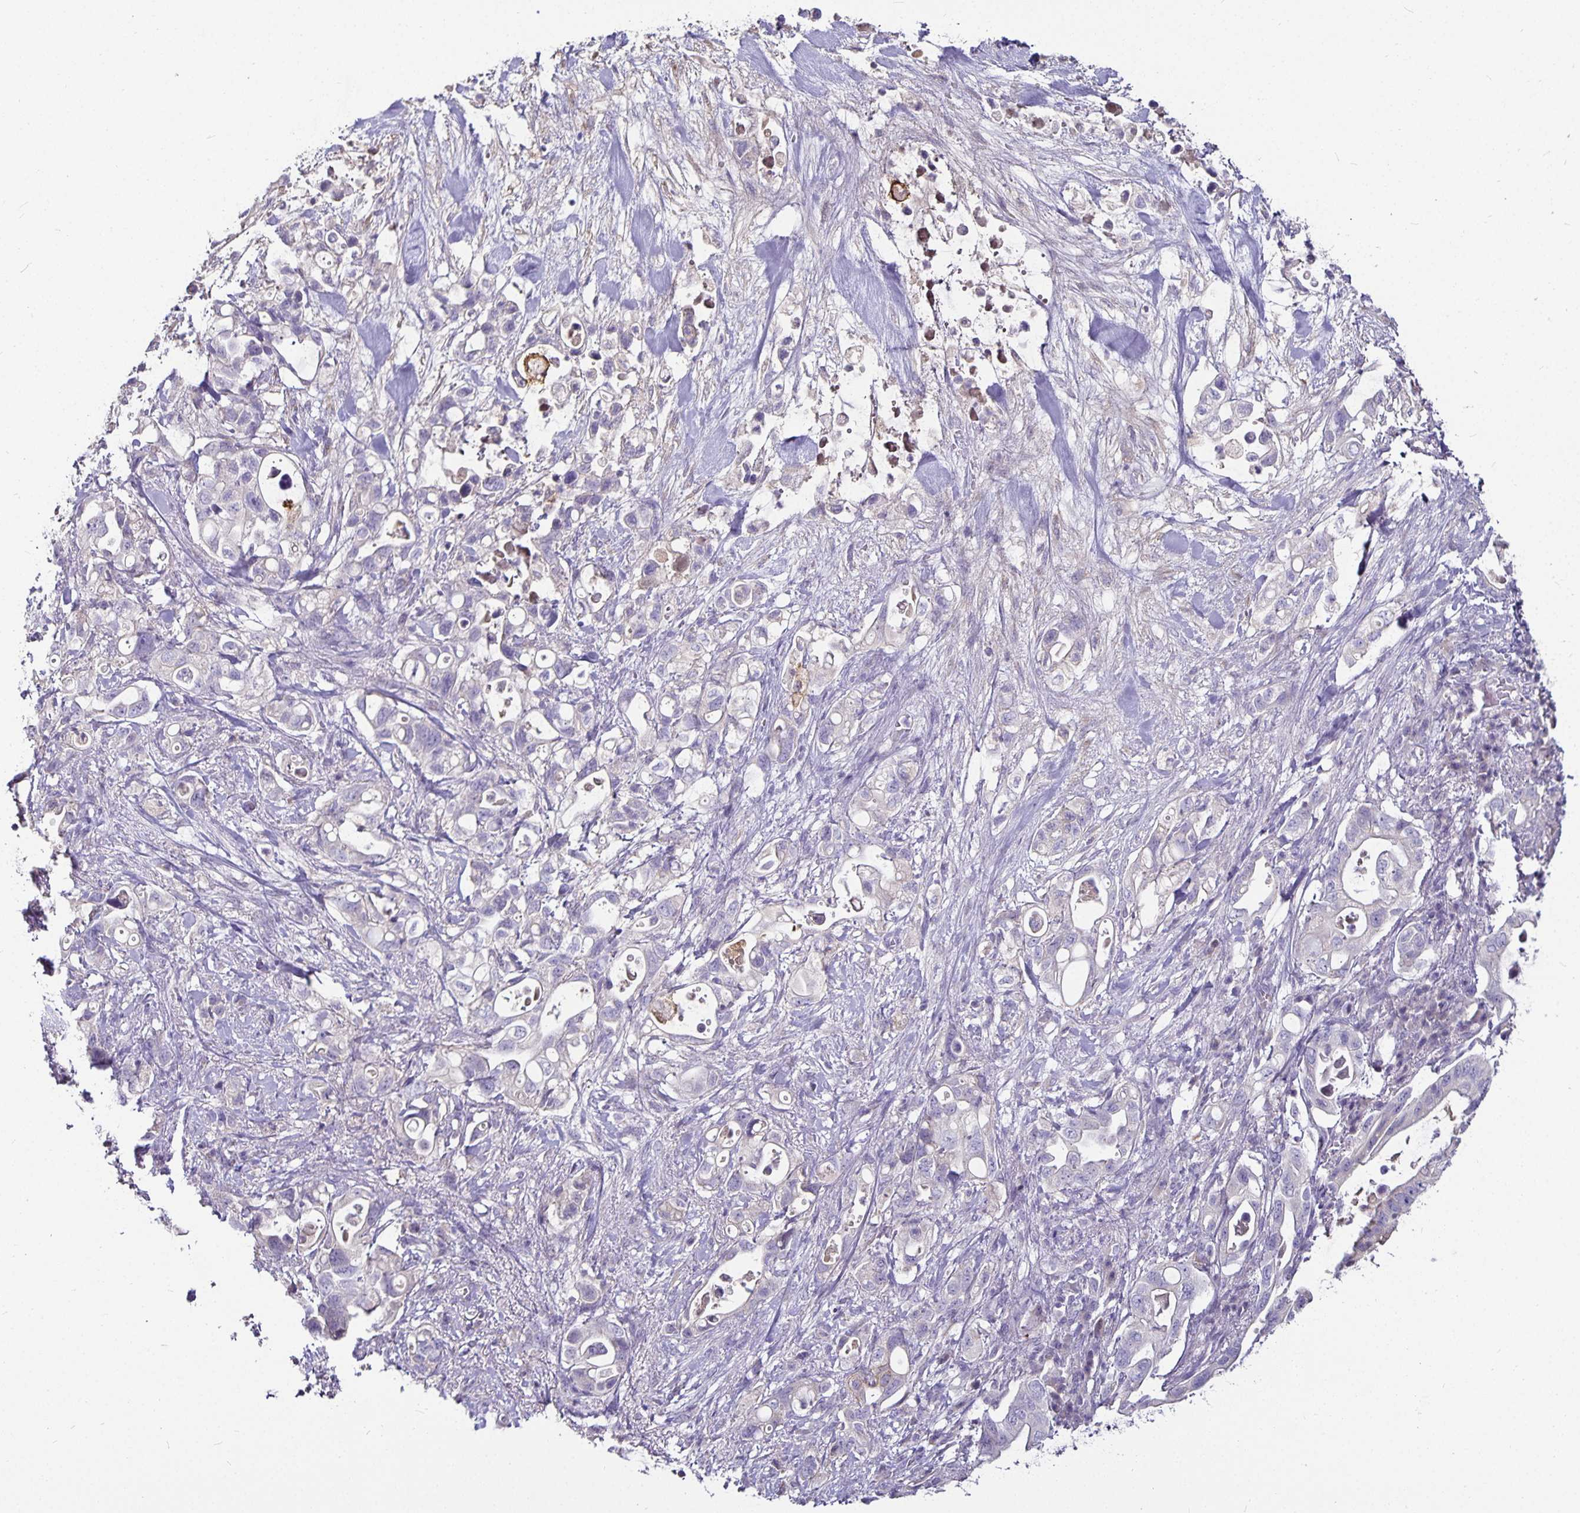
{"staining": {"intensity": "moderate", "quantity": "<25%", "location": "cytoplasmic/membranous"}, "tissue": "pancreatic cancer", "cell_type": "Tumor cells", "image_type": "cancer", "snomed": [{"axis": "morphology", "description": "Adenocarcinoma, NOS"}, {"axis": "topography", "description": "Pancreas"}], "caption": "Pancreatic cancer stained with a protein marker shows moderate staining in tumor cells.", "gene": "CA12", "patient": {"sex": "female", "age": 72}}